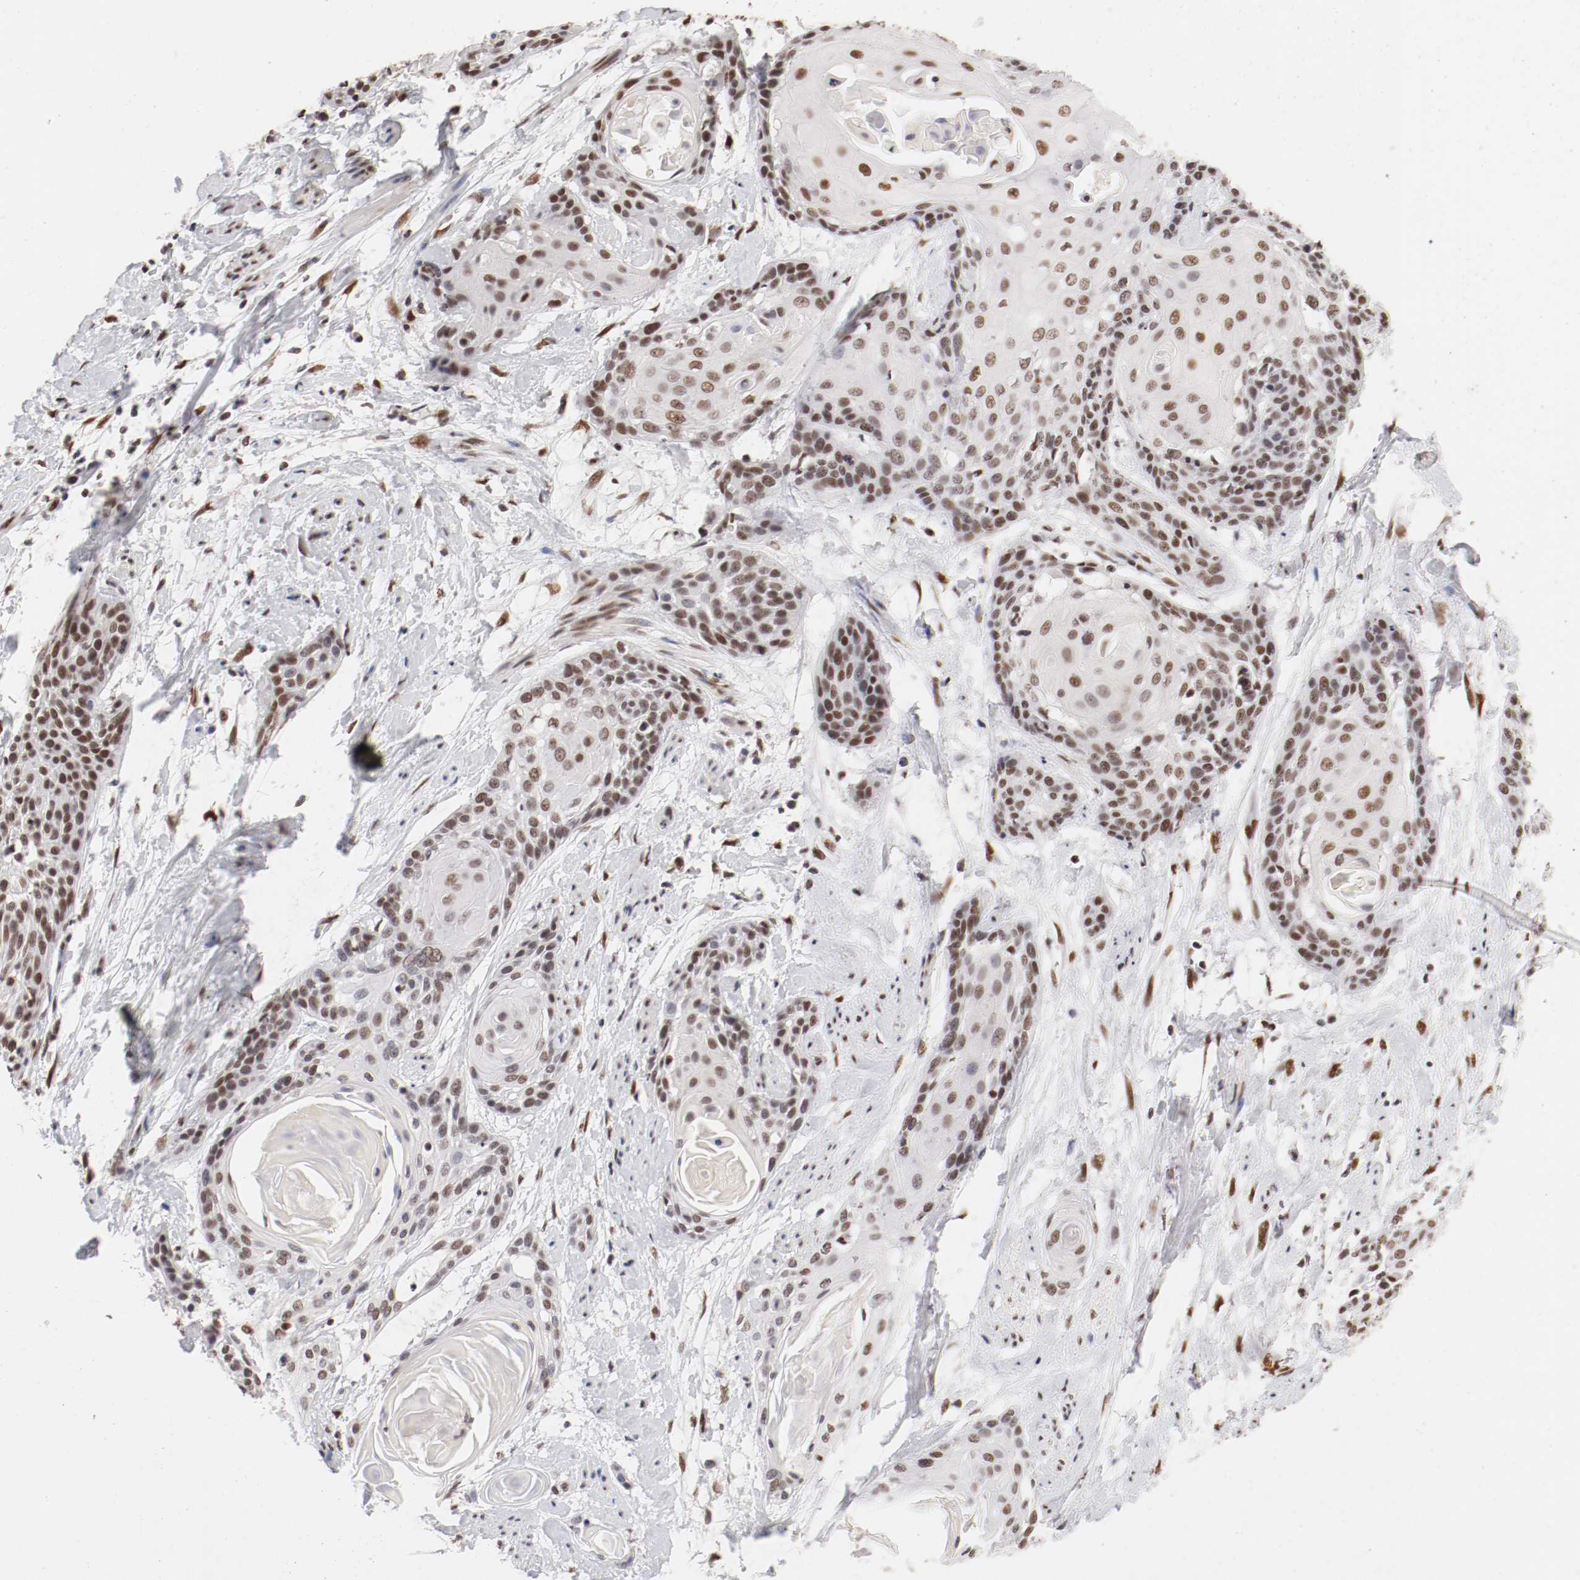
{"staining": {"intensity": "moderate", "quantity": ">75%", "location": "nuclear"}, "tissue": "cervical cancer", "cell_type": "Tumor cells", "image_type": "cancer", "snomed": [{"axis": "morphology", "description": "Squamous cell carcinoma, NOS"}, {"axis": "topography", "description": "Cervix"}], "caption": "The image demonstrates a brown stain indicating the presence of a protein in the nuclear of tumor cells in cervical cancer (squamous cell carcinoma).", "gene": "TP53BP1", "patient": {"sex": "female", "age": 57}}